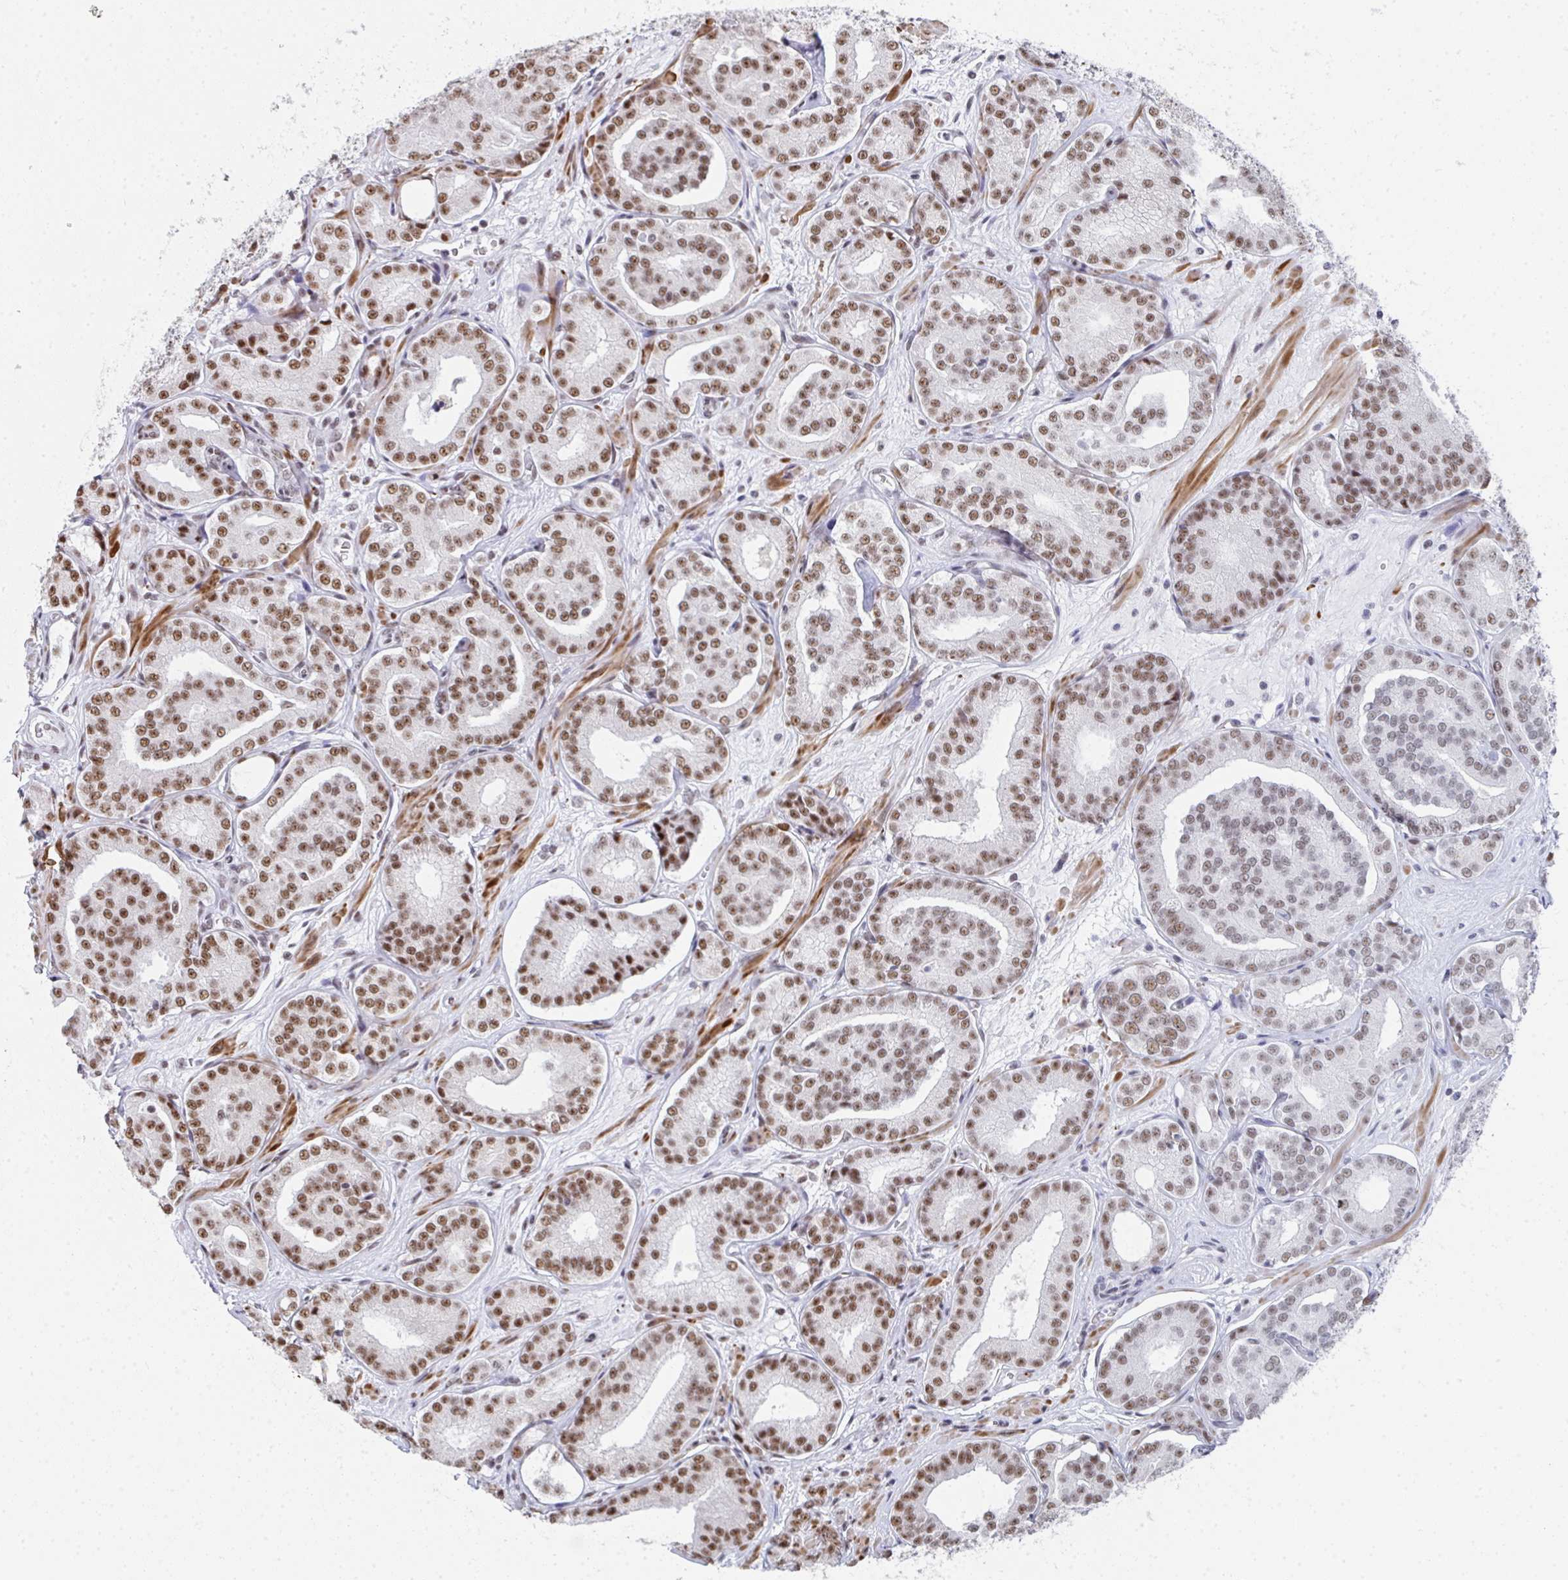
{"staining": {"intensity": "moderate", "quantity": ">75%", "location": "nuclear"}, "tissue": "prostate cancer", "cell_type": "Tumor cells", "image_type": "cancer", "snomed": [{"axis": "morphology", "description": "Adenocarcinoma, High grade"}, {"axis": "topography", "description": "Prostate"}], "caption": "IHC of prostate high-grade adenocarcinoma exhibits medium levels of moderate nuclear staining in approximately >75% of tumor cells.", "gene": "SNRNP70", "patient": {"sex": "male", "age": 66}}